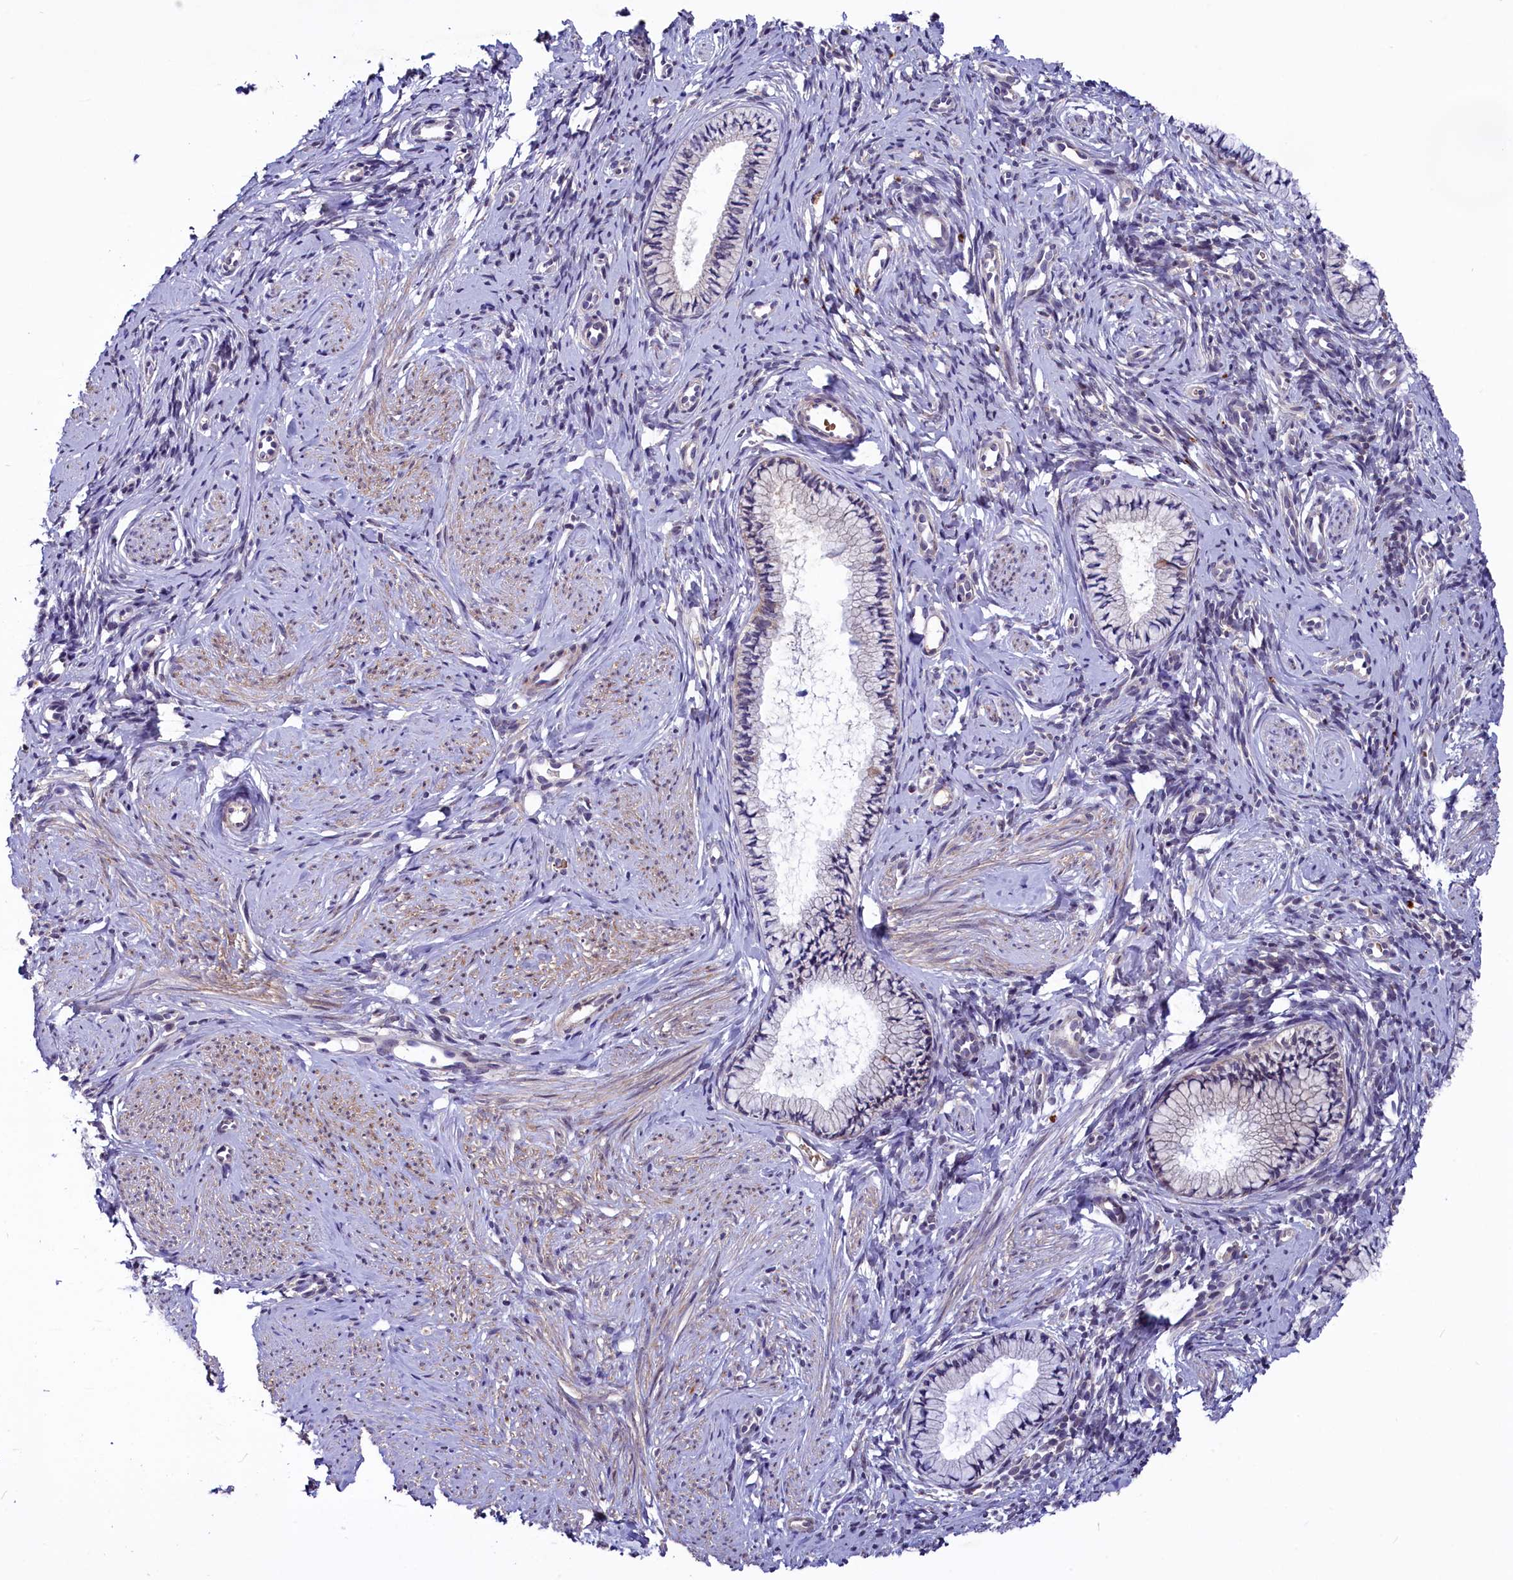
{"staining": {"intensity": "weak", "quantity": "25%-75%", "location": "cytoplasmic/membranous"}, "tissue": "cervix", "cell_type": "Glandular cells", "image_type": "normal", "snomed": [{"axis": "morphology", "description": "Normal tissue, NOS"}, {"axis": "topography", "description": "Cervix"}], "caption": "Weak cytoplasmic/membranous expression for a protein is identified in approximately 25%-75% of glandular cells of unremarkable cervix using IHC.", "gene": "SLC39A6", "patient": {"sex": "female", "age": 57}}